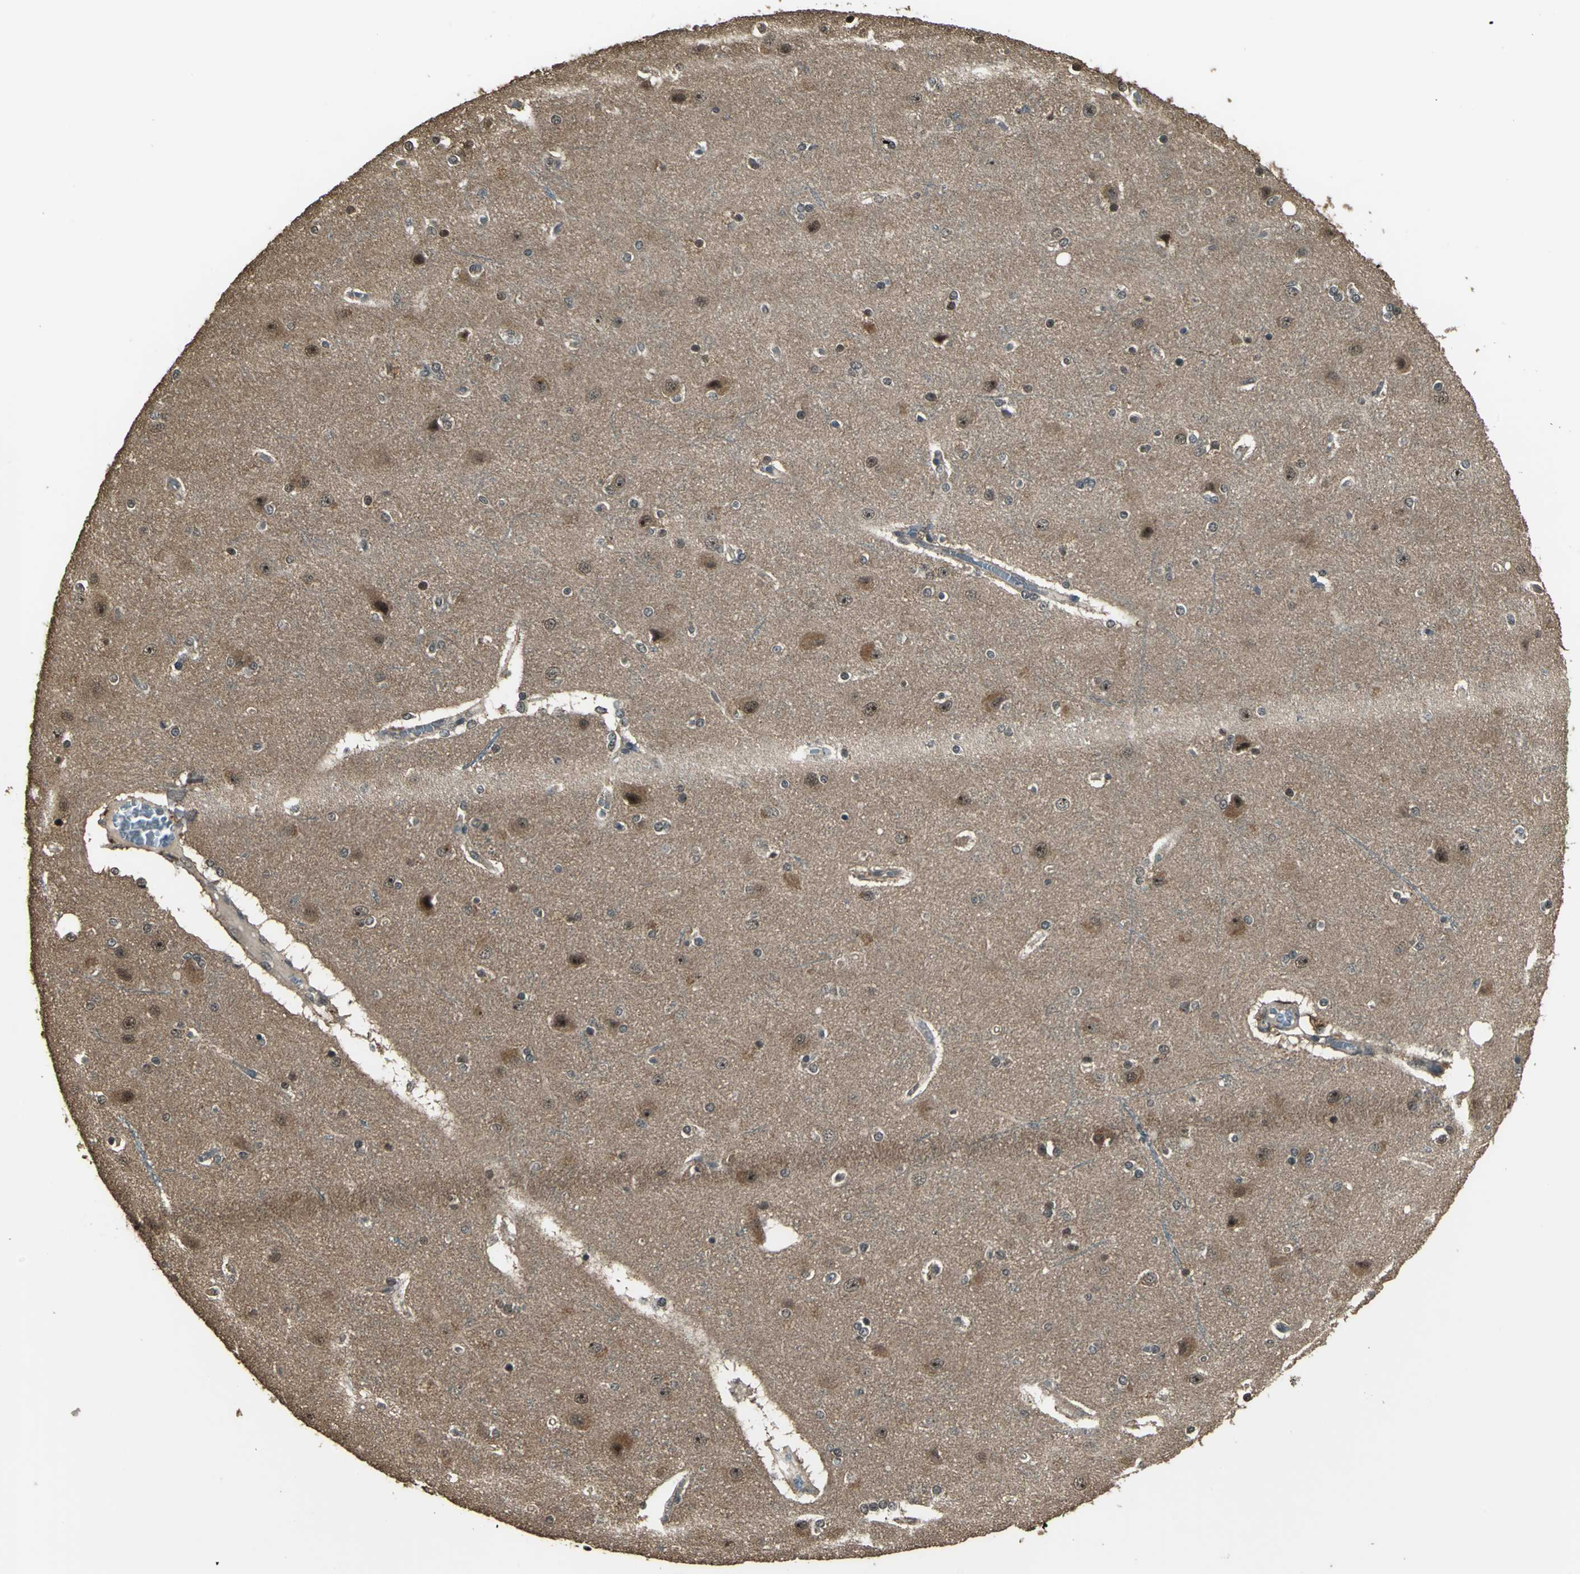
{"staining": {"intensity": "weak", "quantity": "25%-75%", "location": "cytoplasmic/membranous"}, "tissue": "cerebral cortex", "cell_type": "Endothelial cells", "image_type": "normal", "snomed": [{"axis": "morphology", "description": "Normal tissue, NOS"}, {"axis": "topography", "description": "Cerebral cortex"}], "caption": "Cerebral cortex was stained to show a protein in brown. There is low levels of weak cytoplasmic/membranous positivity in approximately 25%-75% of endothelial cells. Ihc stains the protein in brown and the nuclei are stained blue.", "gene": "UCHL5", "patient": {"sex": "female", "age": 54}}